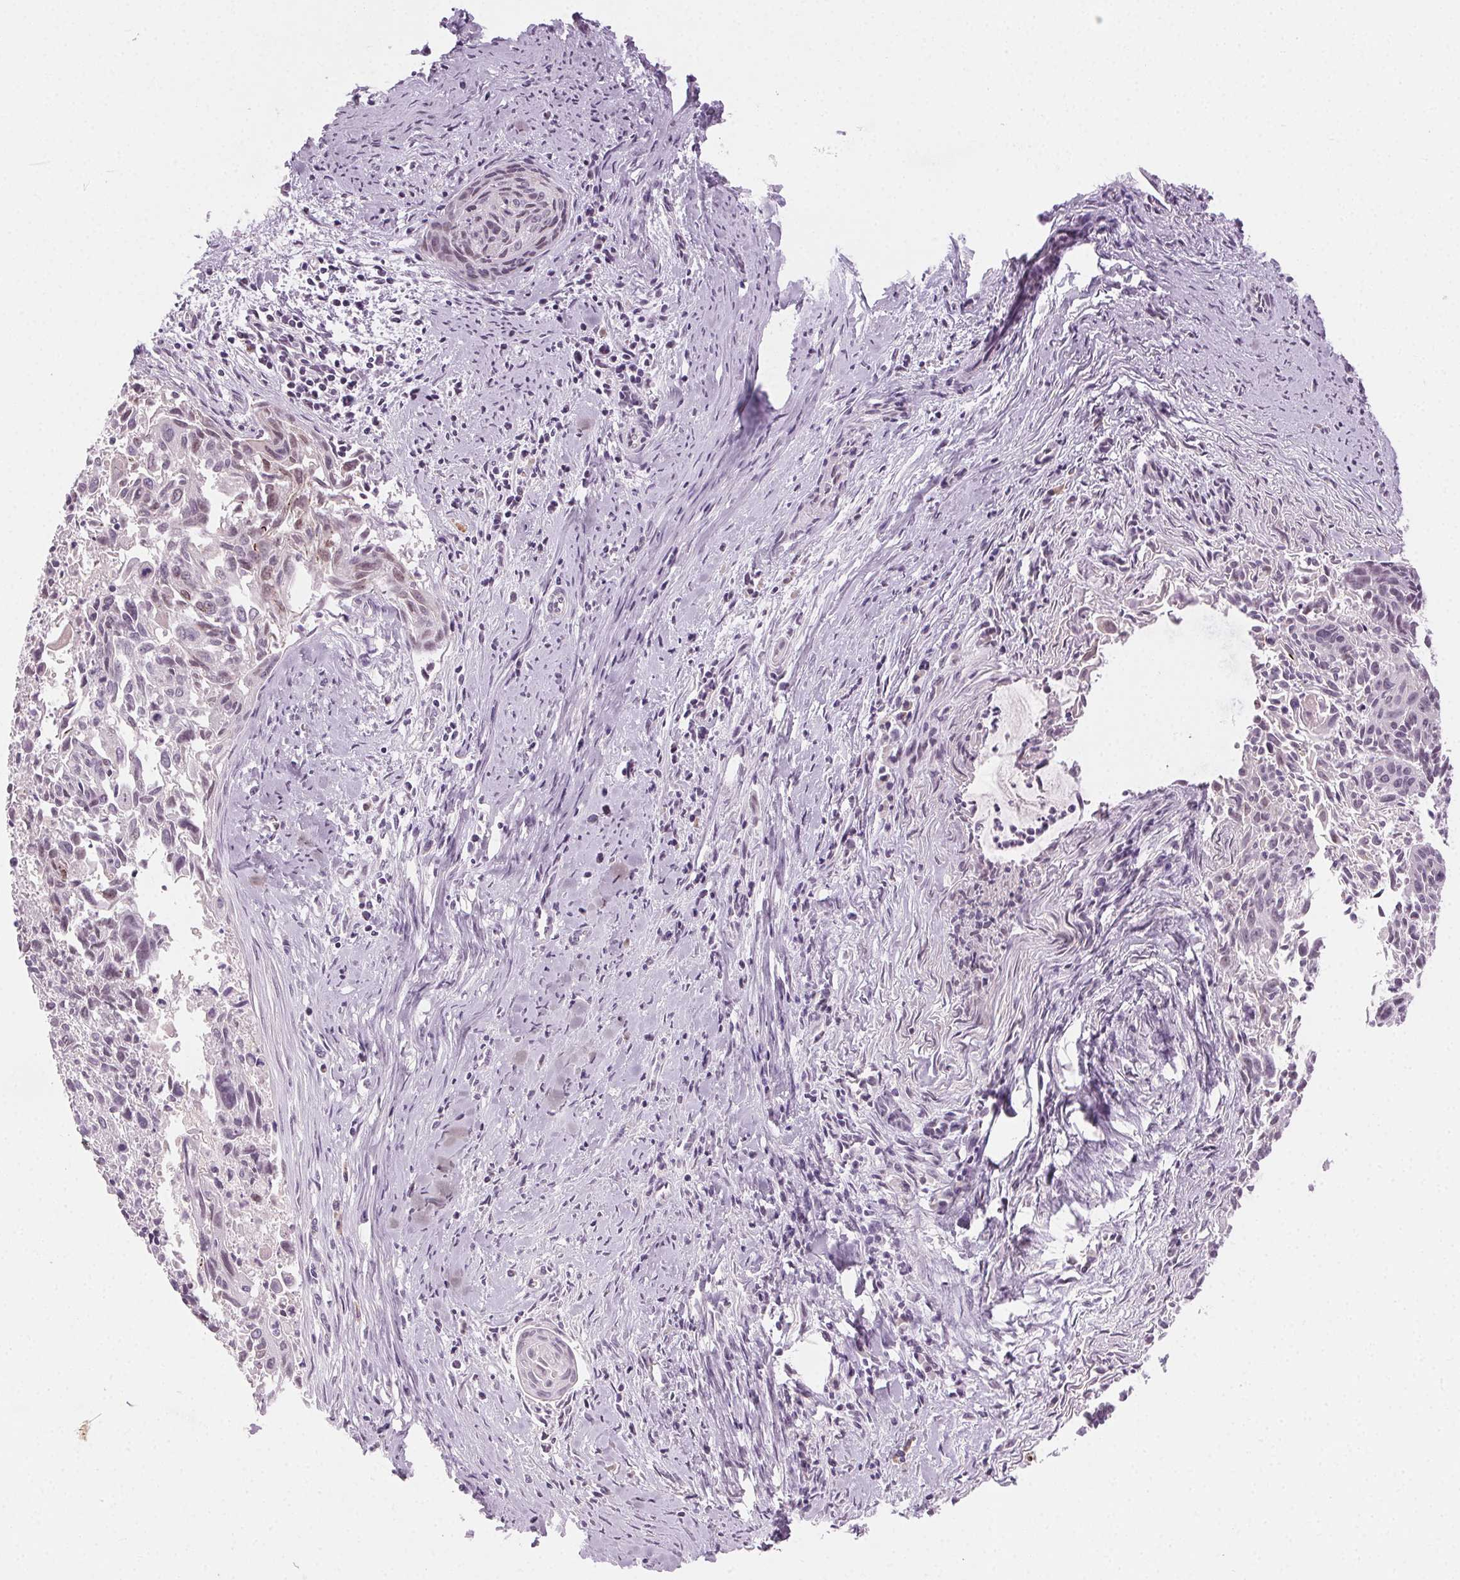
{"staining": {"intensity": "negative", "quantity": "none", "location": "none"}, "tissue": "cervical cancer", "cell_type": "Tumor cells", "image_type": "cancer", "snomed": [{"axis": "morphology", "description": "Squamous cell carcinoma, NOS"}, {"axis": "topography", "description": "Cervix"}], "caption": "This is a photomicrograph of immunohistochemistry staining of cervical cancer (squamous cell carcinoma), which shows no staining in tumor cells. The staining is performed using DAB brown chromogen with nuclei counter-stained in using hematoxylin.", "gene": "HSF5", "patient": {"sex": "female", "age": 55}}